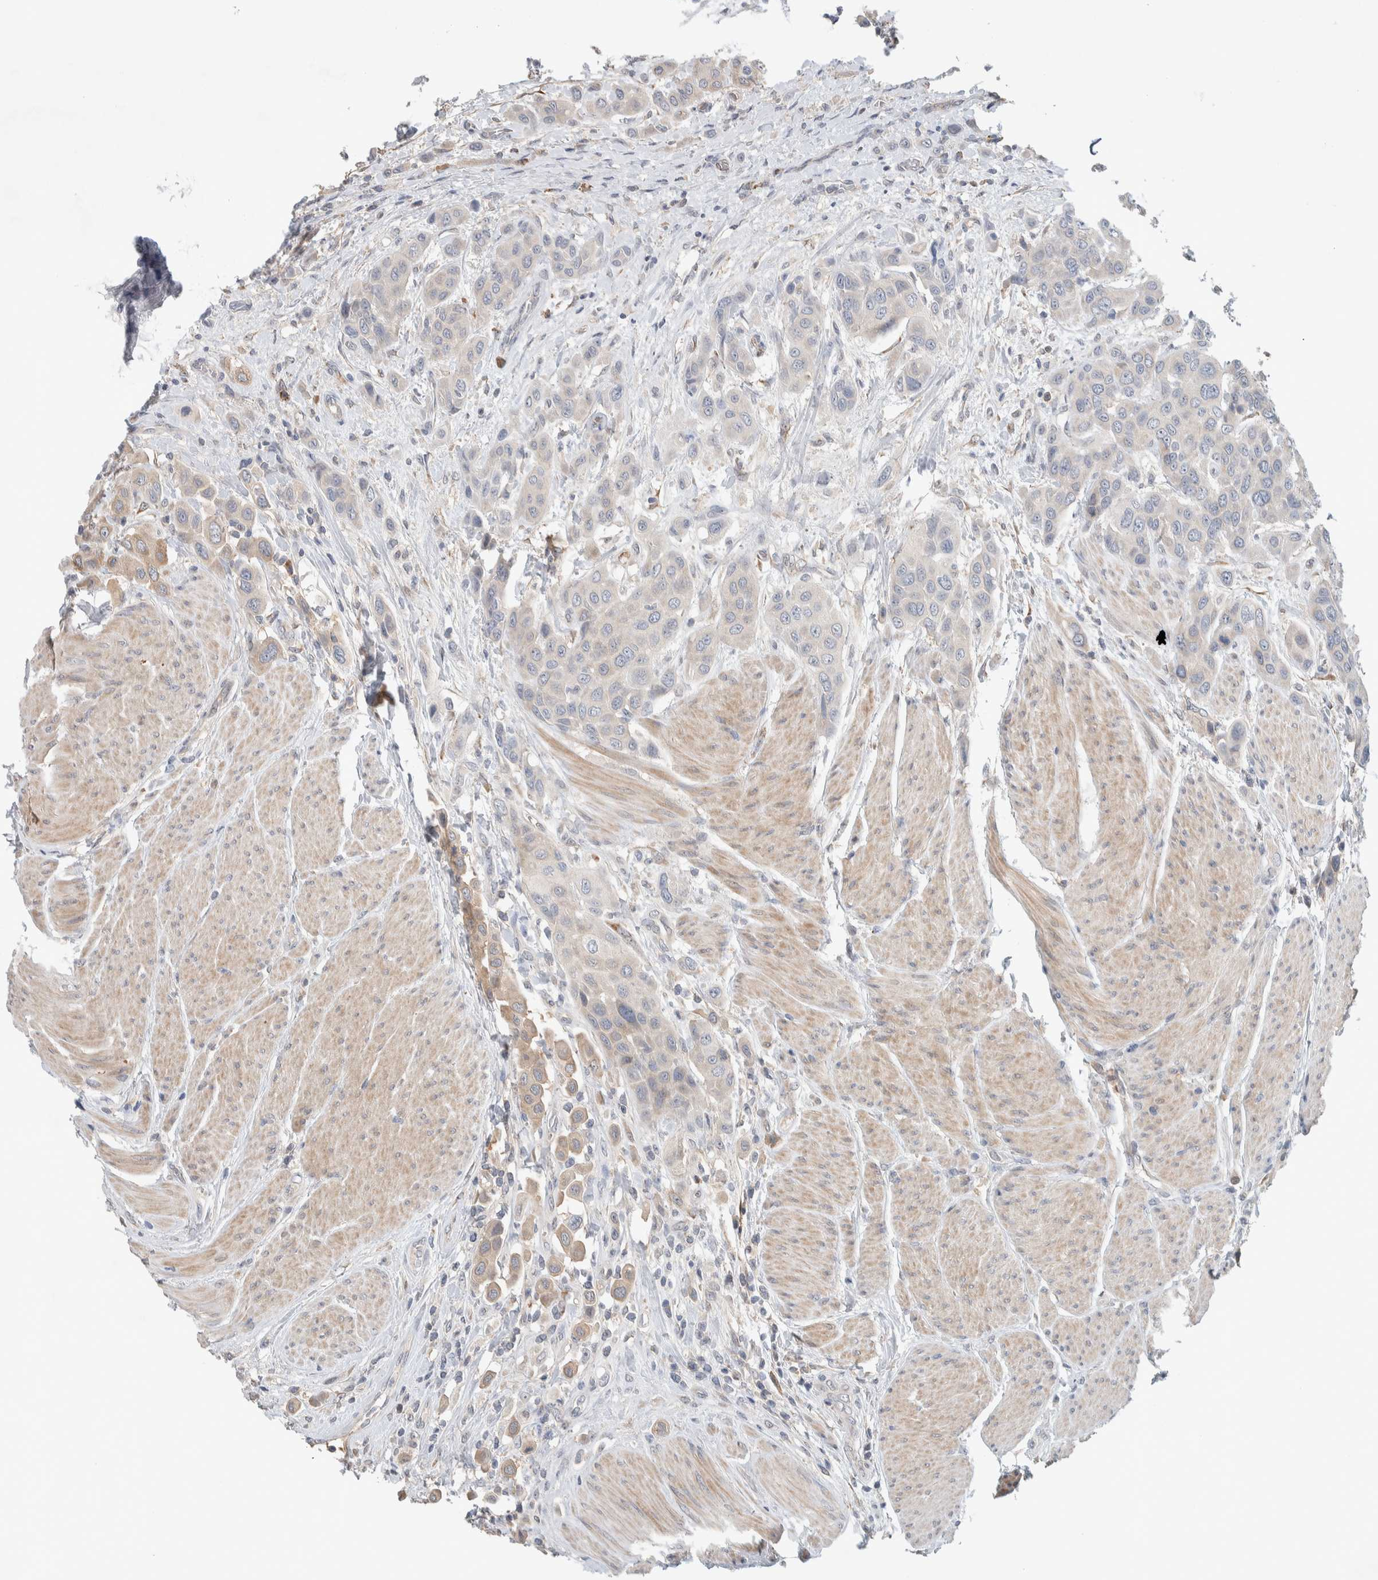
{"staining": {"intensity": "weak", "quantity": "<25%", "location": "cytoplasmic/membranous"}, "tissue": "urothelial cancer", "cell_type": "Tumor cells", "image_type": "cancer", "snomed": [{"axis": "morphology", "description": "Urothelial carcinoma, High grade"}, {"axis": "topography", "description": "Urinary bladder"}], "caption": "Protein analysis of urothelial cancer reveals no significant expression in tumor cells.", "gene": "DEPTOR", "patient": {"sex": "male", "age": 50}}